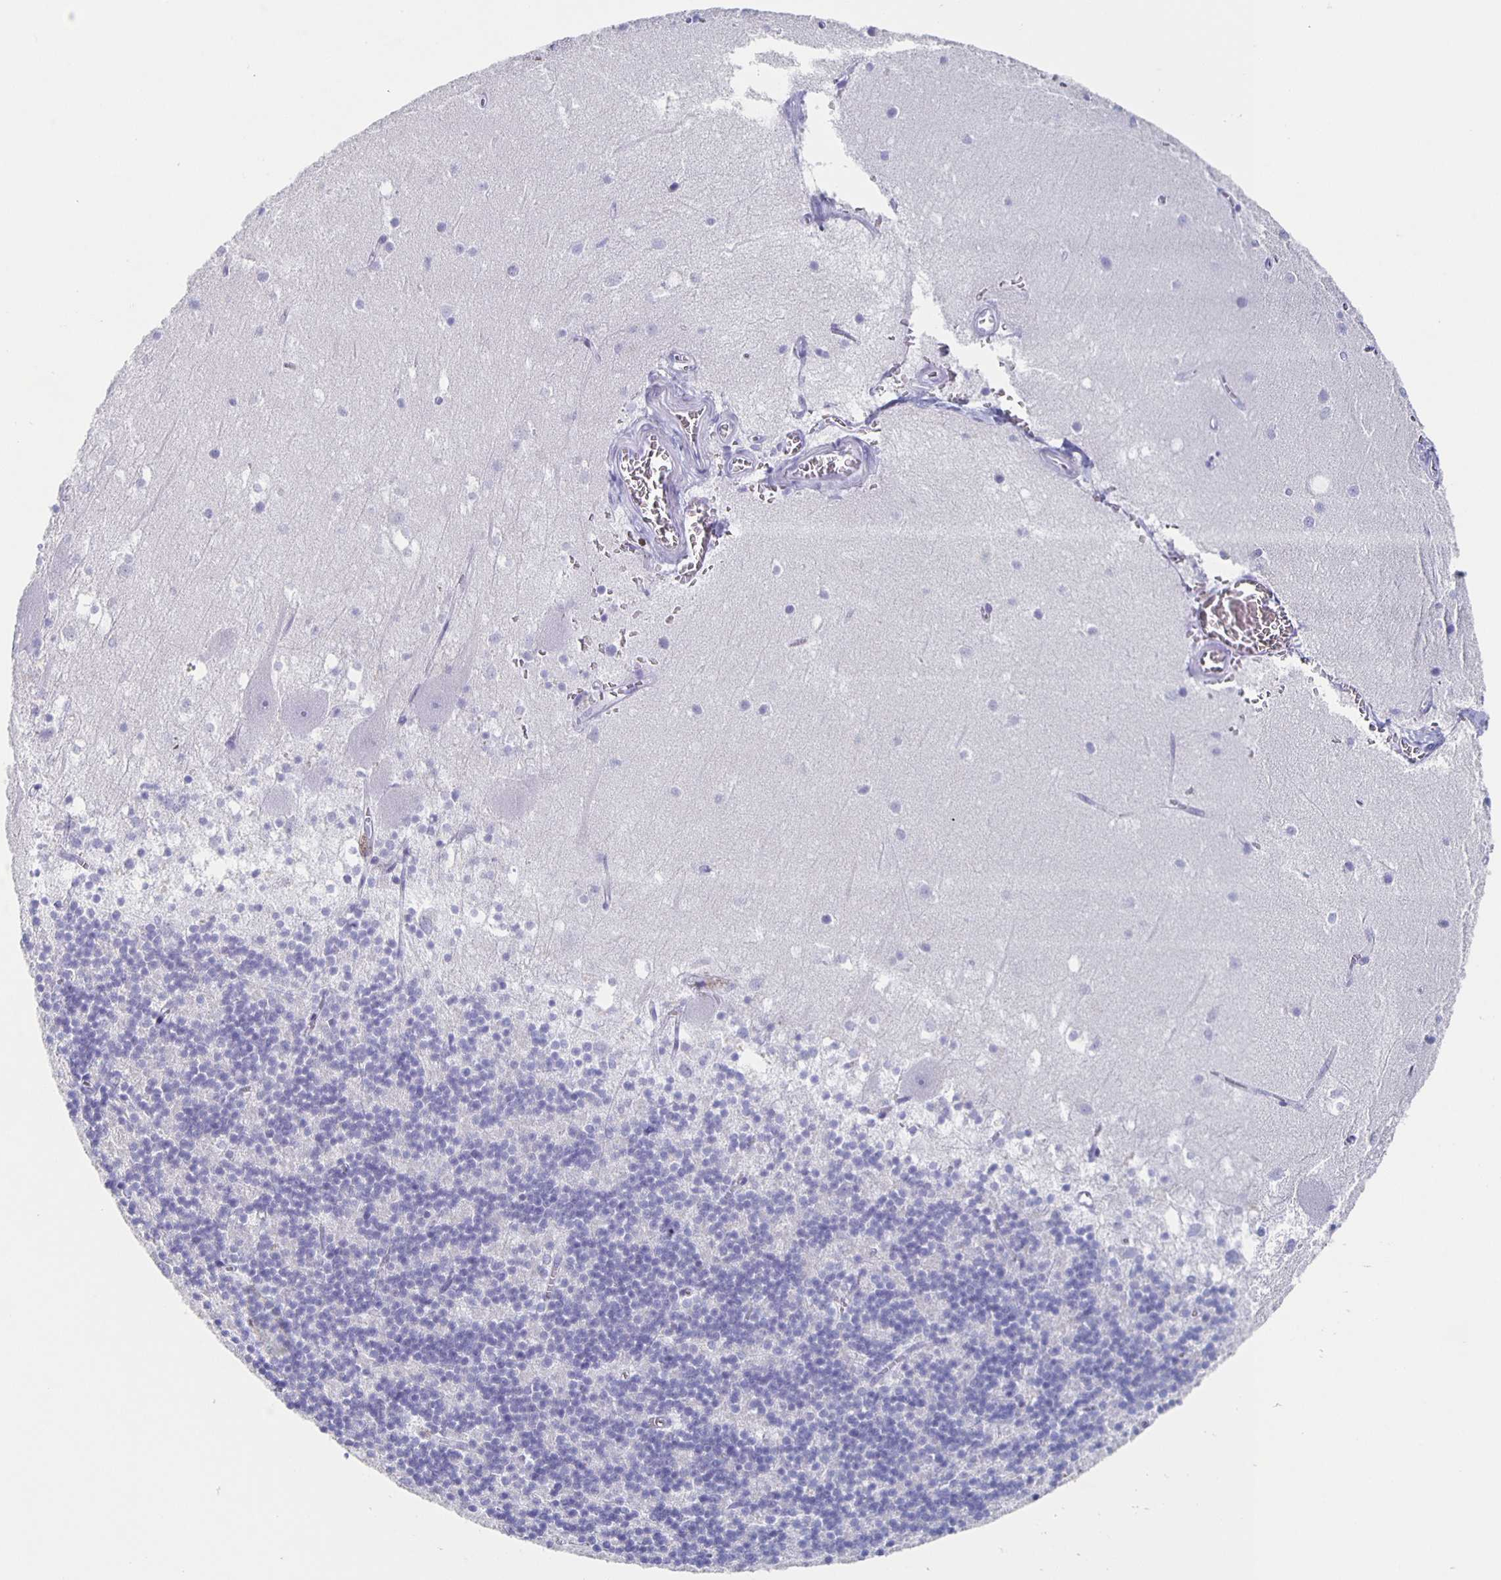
{"staining": {"intensity": "negative", "quantity": "none", "location": "none"}, "tissue": "cerebellum", "cell_type": "Cells in granular layer", "image_type": "normal", "snomed": [{"axis": "morphology", "description": "Normal tissue, NOS"}, {"axis": "topography", "description": "Cerebellum"}], "caption": "Immunohistochemistry (IHC) histopathology image of unremarkable human cerebellum stained for a protein (brown), which shows no expression in cells in granular layer.", "gene": "SLC34A2", "patient": {"sex": "male", "age": 54}}